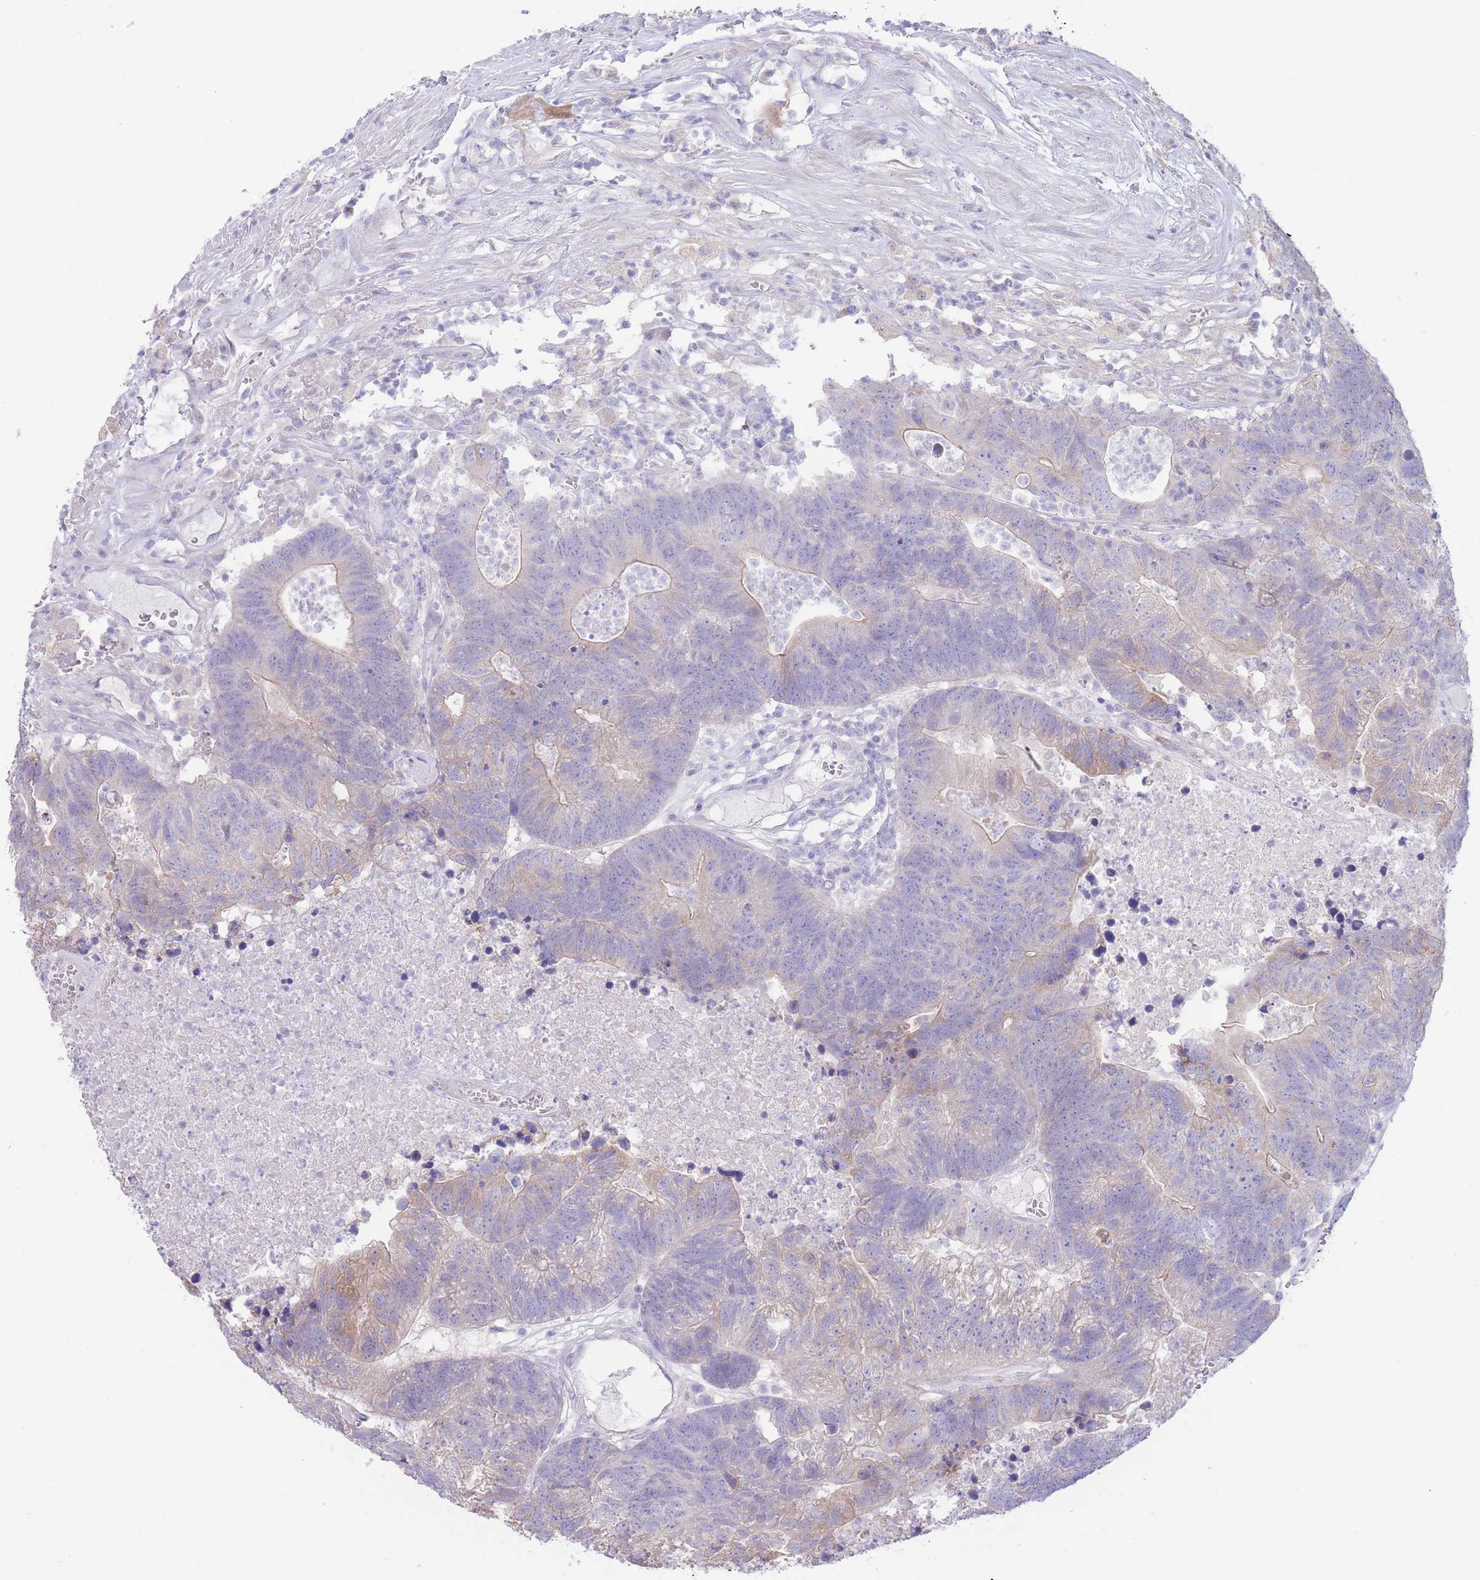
{"staining": {"intensity": "weak", "quantity": "<25%", "location": "cytoplasmic/membranous"}, "tissue": "colorectal cancer", "cell_type": "Tumor cells", "image_type": "cancer", "snomed": [{"axis": "morphology", "description": "Adenocarcinoma, NOS"}, {"axis": "topography", "description": "Colon"}], "caption": "There is no significant positivity in tumor cells of colorectal cancer.", "gene": "FAH", "patient": {"sex": "female", "age": 48}}